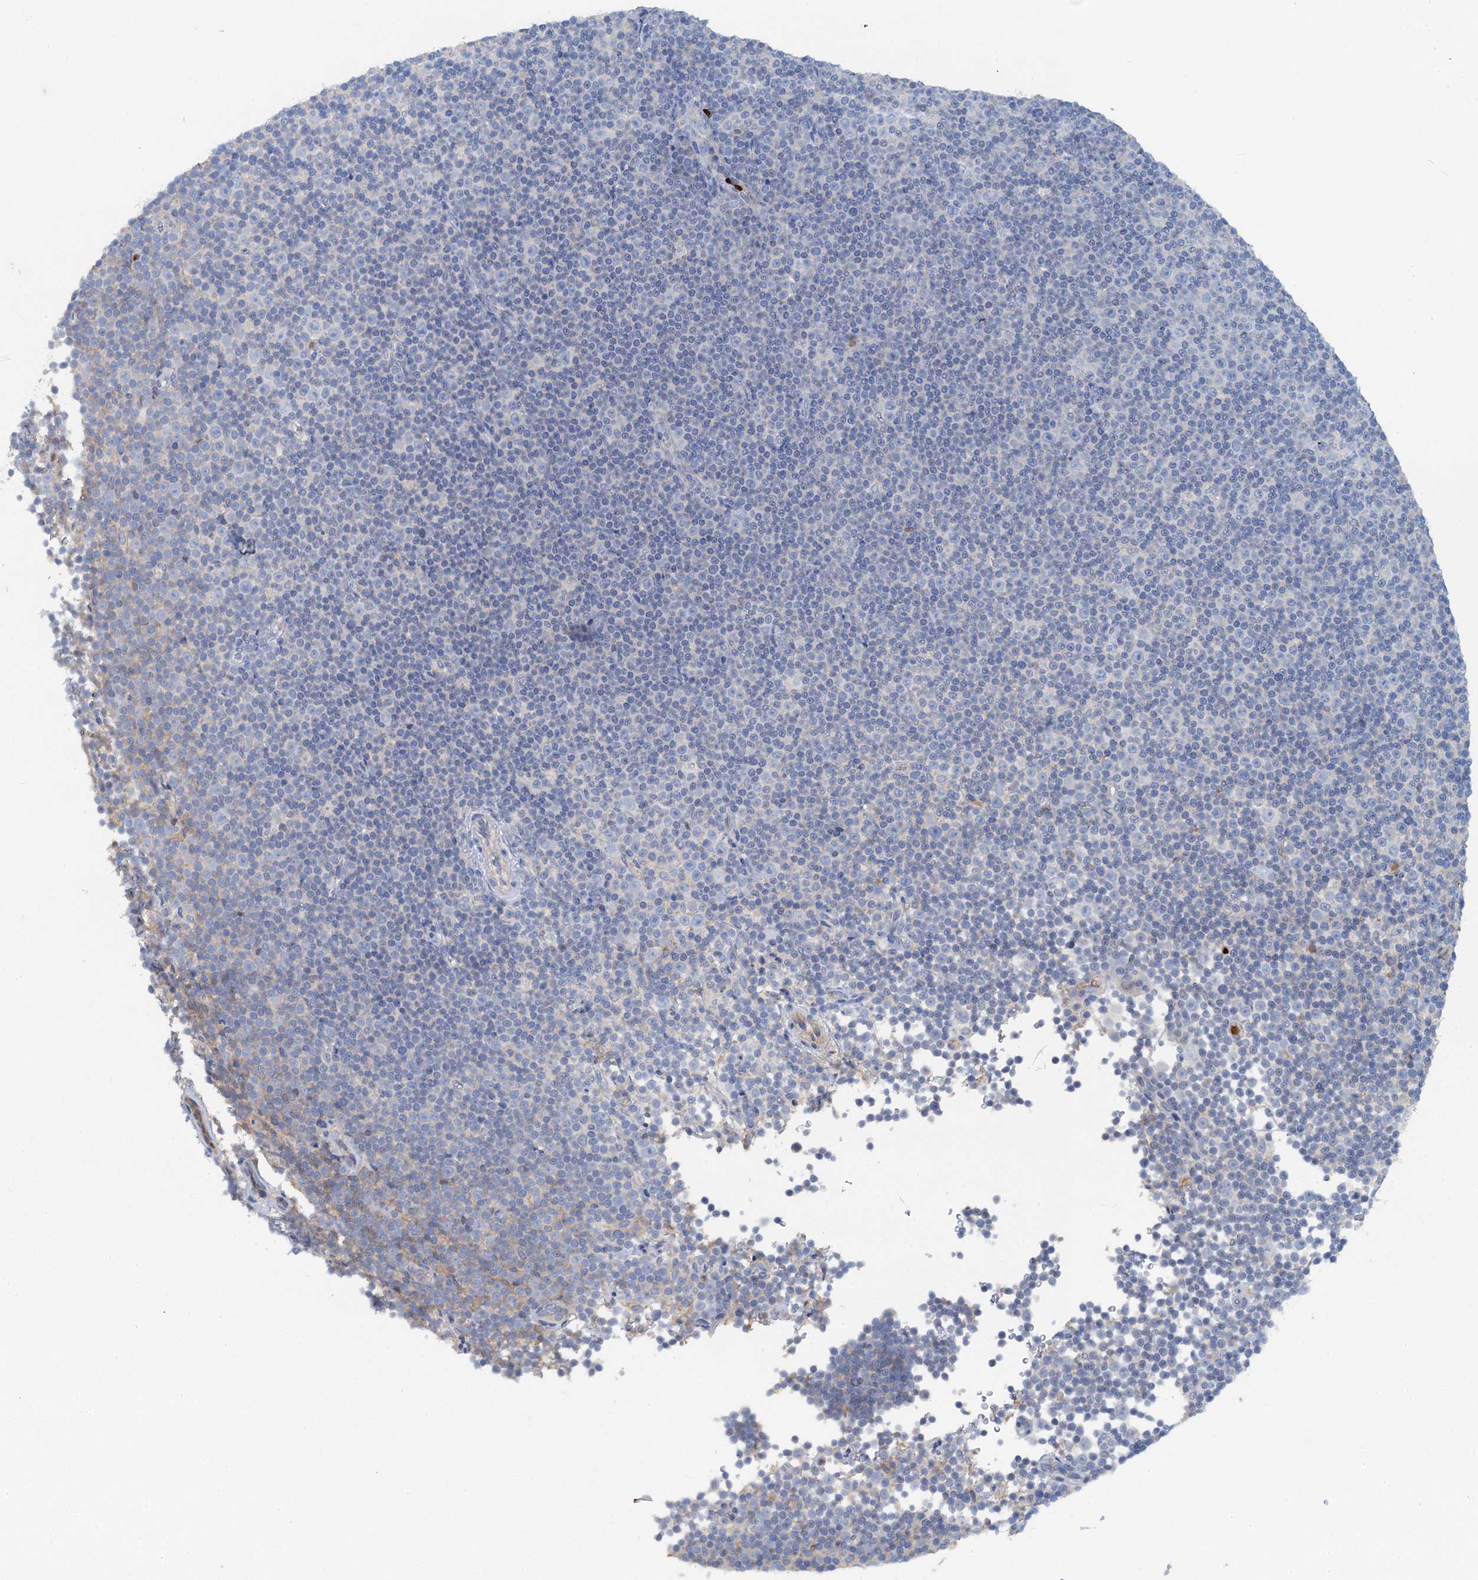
{"staining": {"intensity": "negative", "quantity": "none", "location": "none"}, "tissue": "lymphoma", "cell_type": "Tumor cells", "image_type": "cancer", "snomed": [{"axis": "morphology", "description": "Malignant lymphoma, non-Hodgkin's type, Low grade"}, {"axis": "topography", "description": "Lymph node"}], "caption": "Tumor cells show no significant staining in lymphoma. (Brightfield microscopy of DAB (3,3'-diaminobenzidine) immunohistochemistry at high magnification).", "gene": "OTOA", "patient": {"sex": "female", "age": 67}}